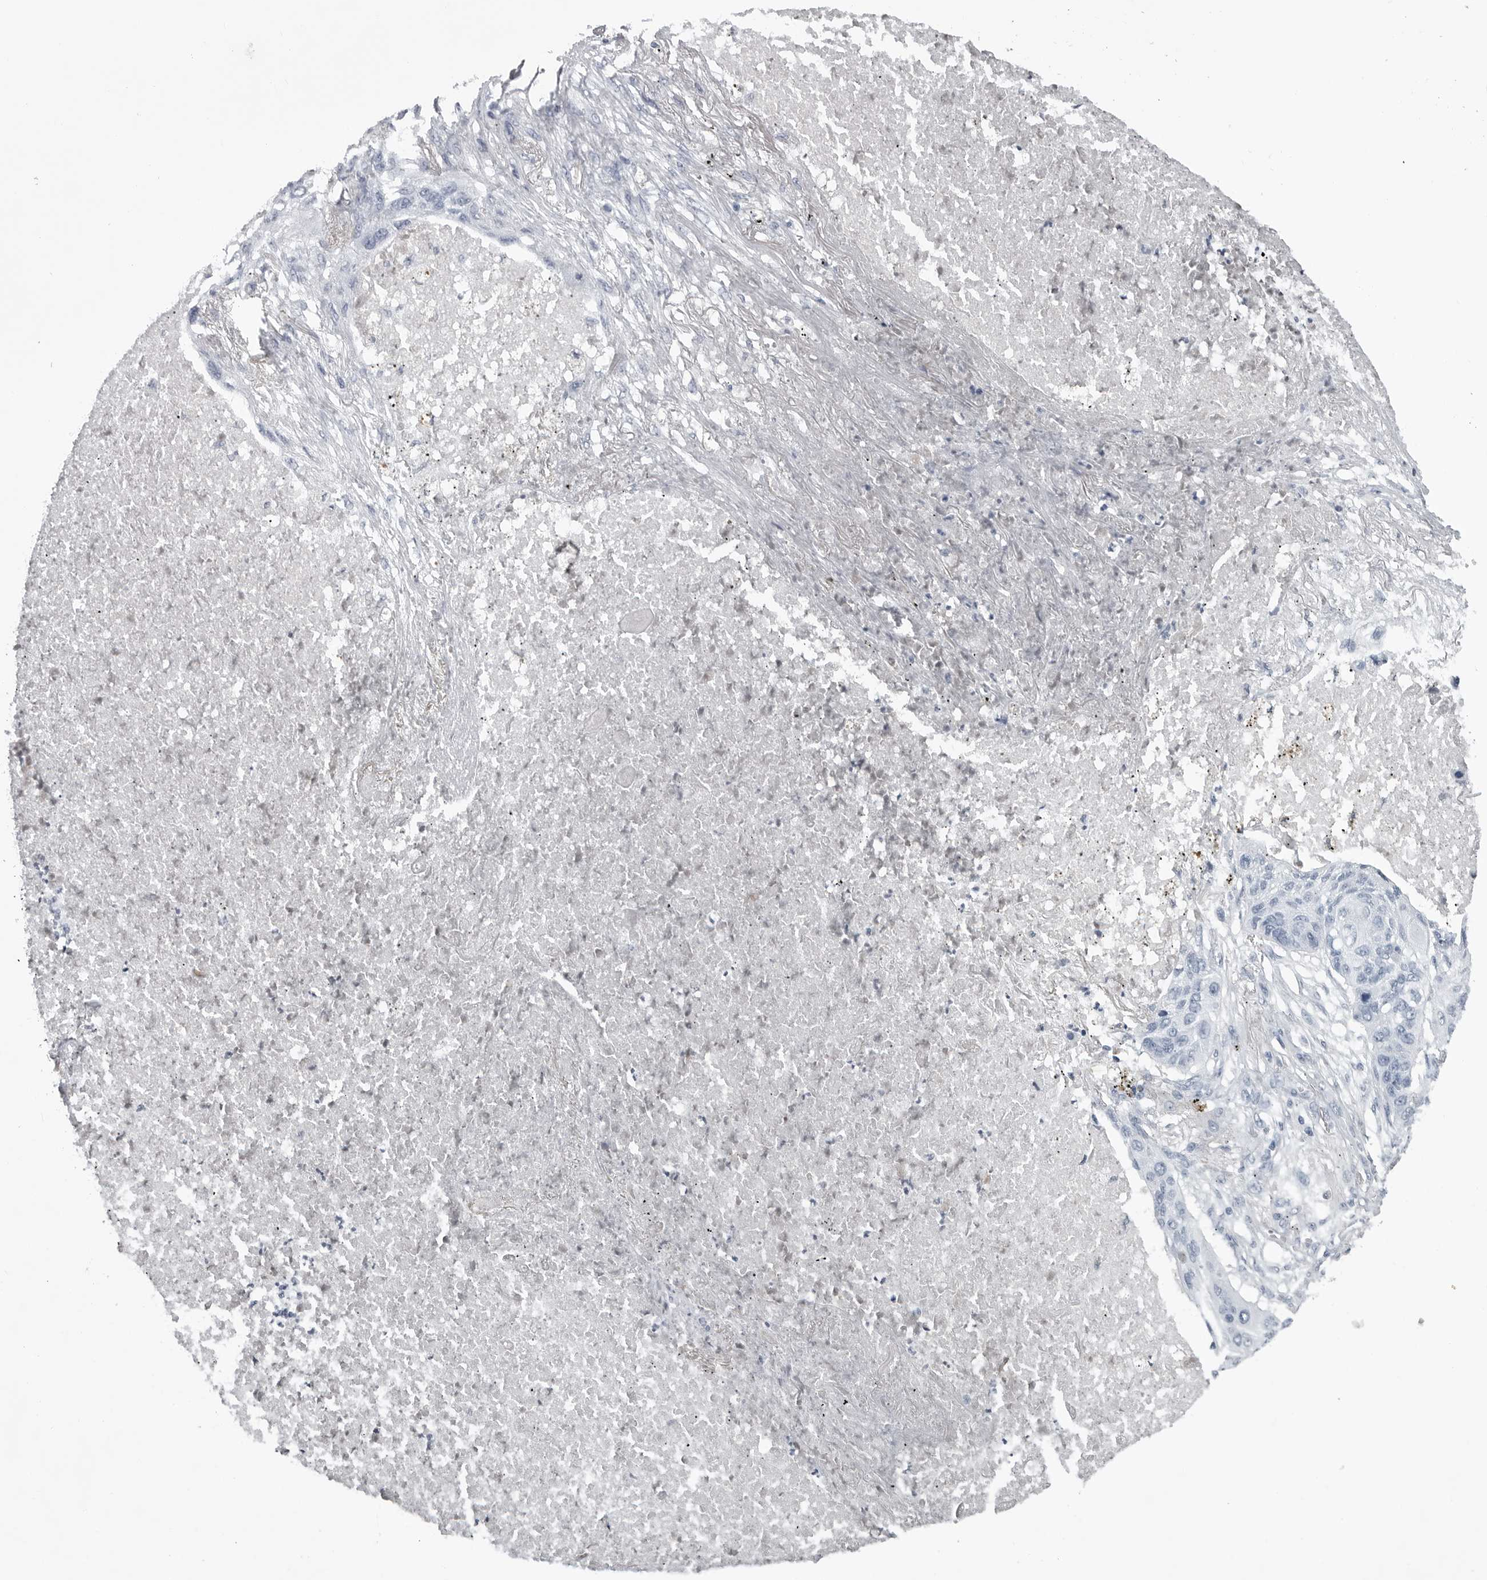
{"staining": {"intensity": "negative", "quantity": "none", "location": "none"}, "tissue": "lung cancer", "cell_type": "Tumor cells", "image_type": "cancer", "snomed": [{"axis": "morphology", "description": "Squamous cell carcinoma, NOS"}, {"axis": "topography", "description": "Lung"}], "caption": "Image shows no protein positivity in tumor cells of lung cancer (squamous cell carcinoma) tissue. (Immunohistochemistry (ihc), brightfield microscopy, high magnification).", "gene": "AMPD1", "patient": {"sex": "female", "age": 63}}